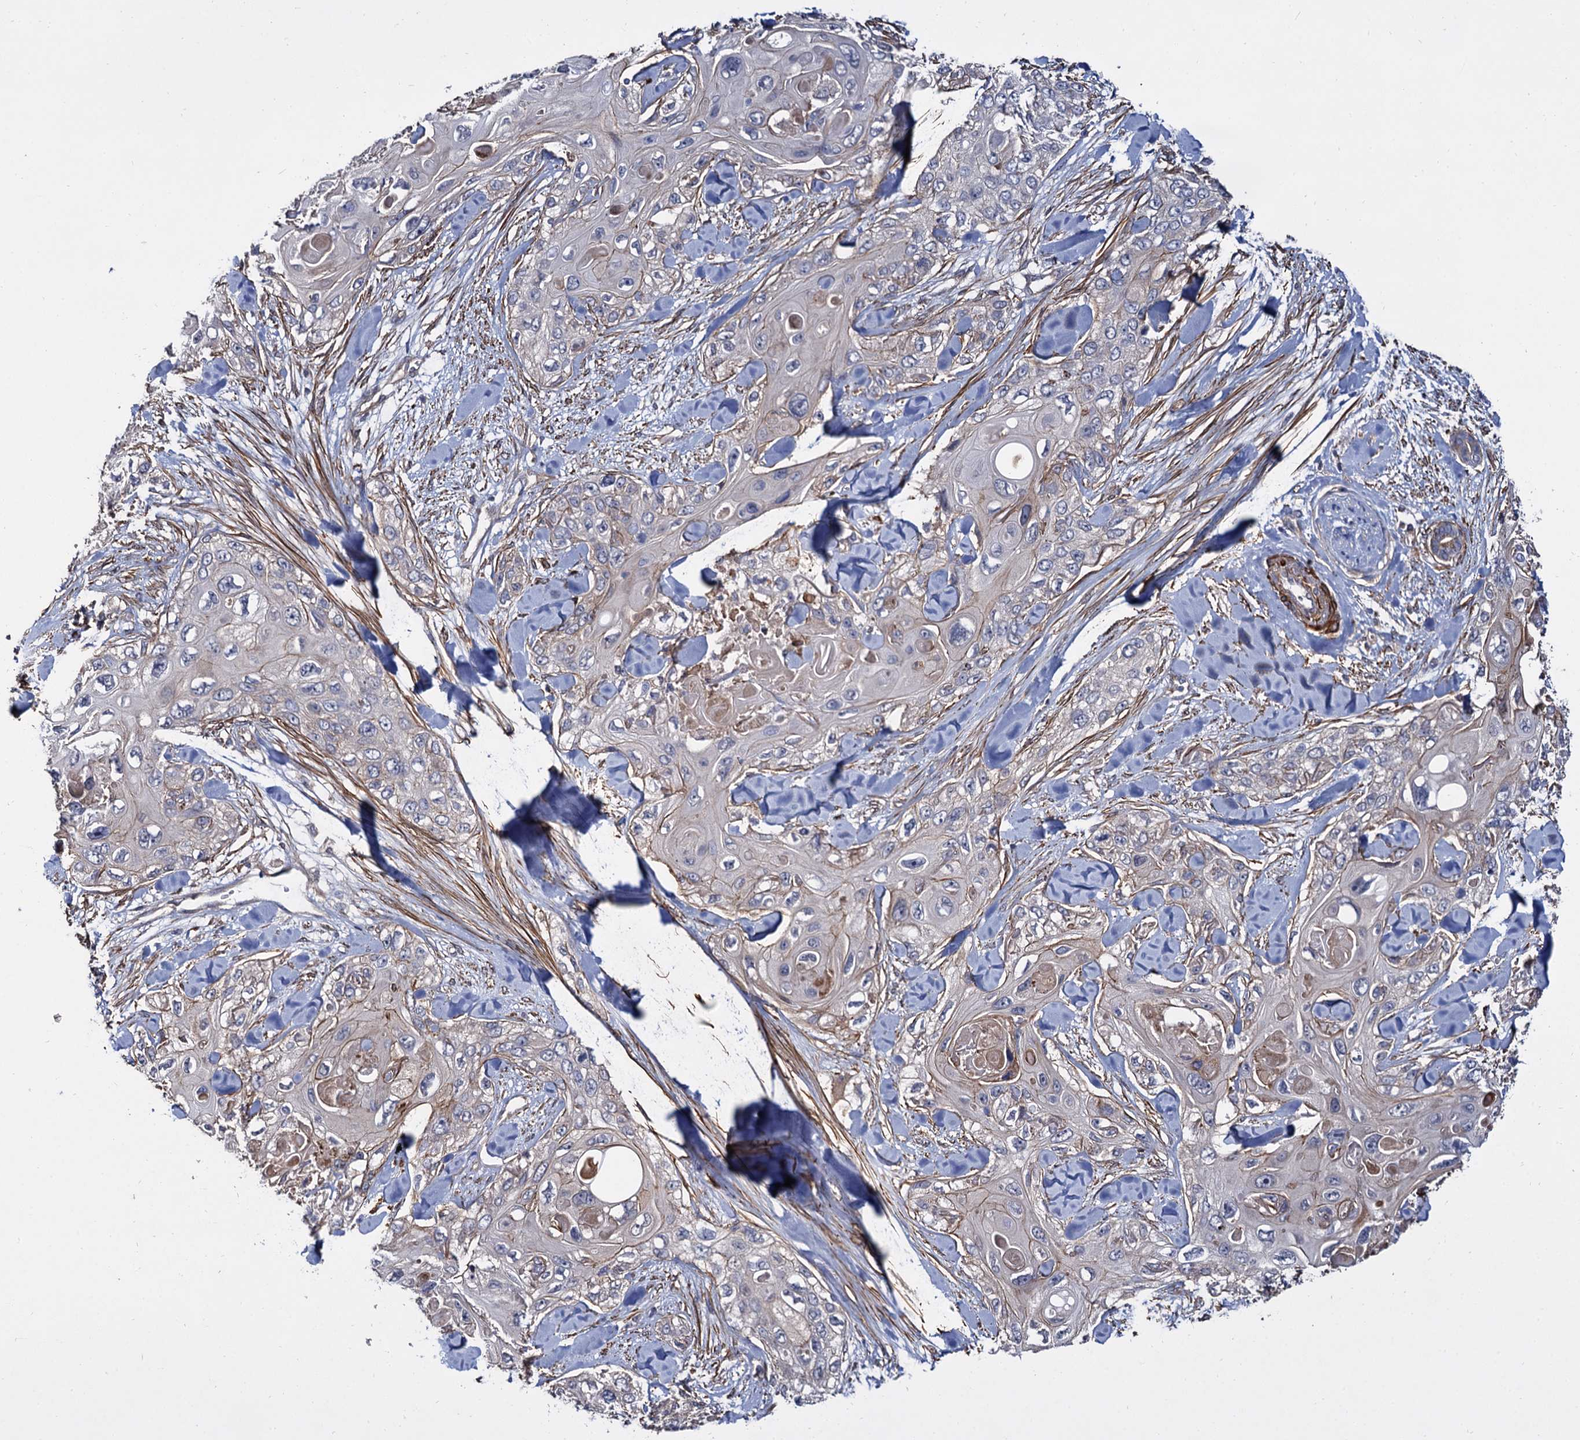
{"staining": {"intensity": "negative", "quantity": "none", "location": "none"}, "tissue": "skin cancer", "cell_type": "Tumor cells", "image_type": "cancer", "snomed": [{"axis": "morphology", "description": "Normal tissue, NOS"}, {"axis": "morphology", "description": "Squamous cell carcinoma, NOS"}, {"axis": "topography", "description": "Skin"}], "caption": "This image is of skin cancer stained with IHC to label a protein in brown with the nuclei are counter-stained blue. There is no staining in tumor cells.", "gene": "ISM2", "patient": {"sex": "male", "age": 72}}